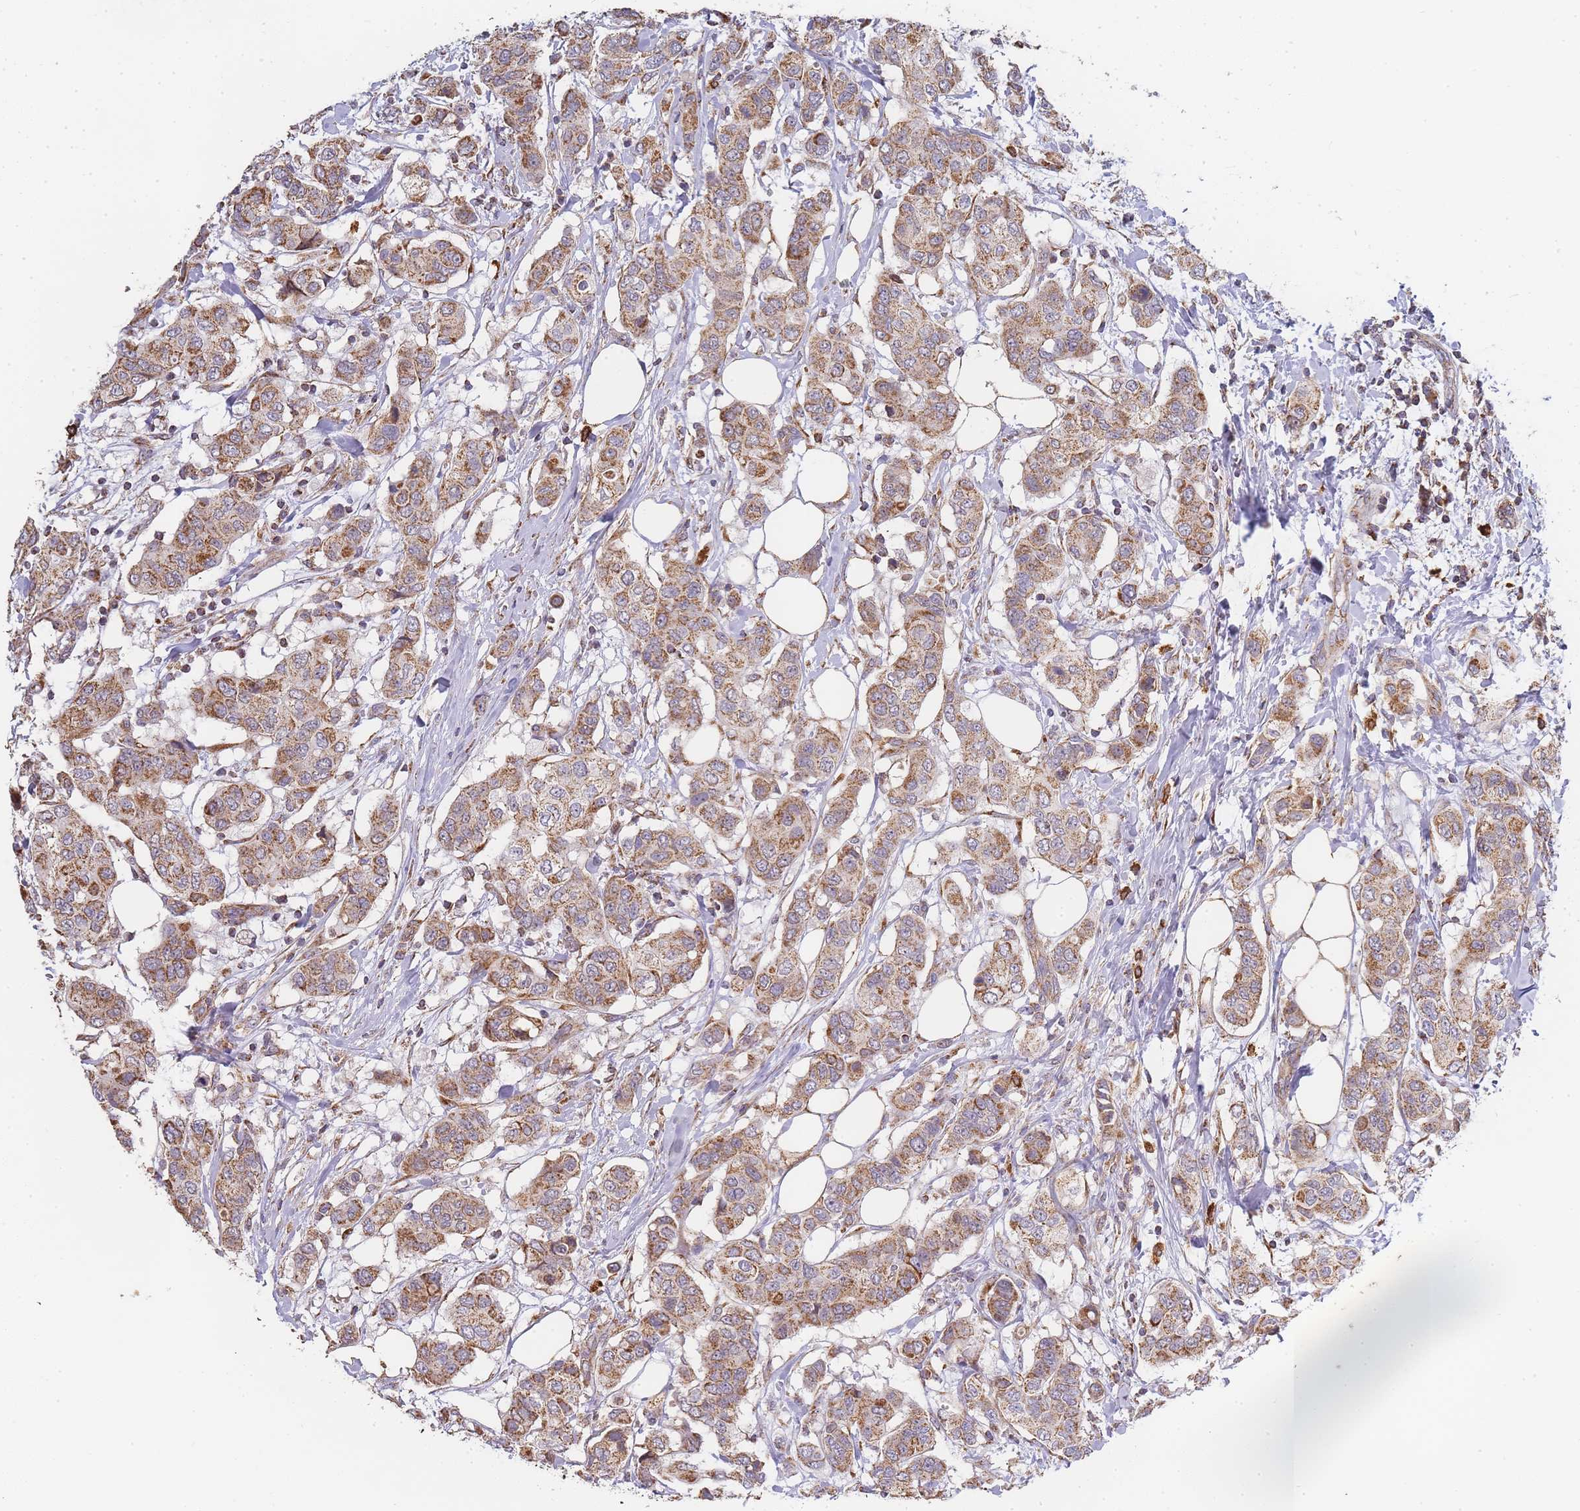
{"staining": {"intensity": "moderate", "quantity": ">75%", "location": "cytoplasmic/membranous"}, "tissue": "breast cancer", "cell_type": "Tumor cells", "image_type": "cancer", "snomed": [{"axis": "morphology", "description": "Lobular carcinoma"}, {"axis": "topography", "description": "Breast"}], "caption": "Breast lobular carcinoma stained with a protein marker displays moderate staining in tumor cells.", "gene": "ADCY9", "patient": {"sex": "female", "age": 51}}